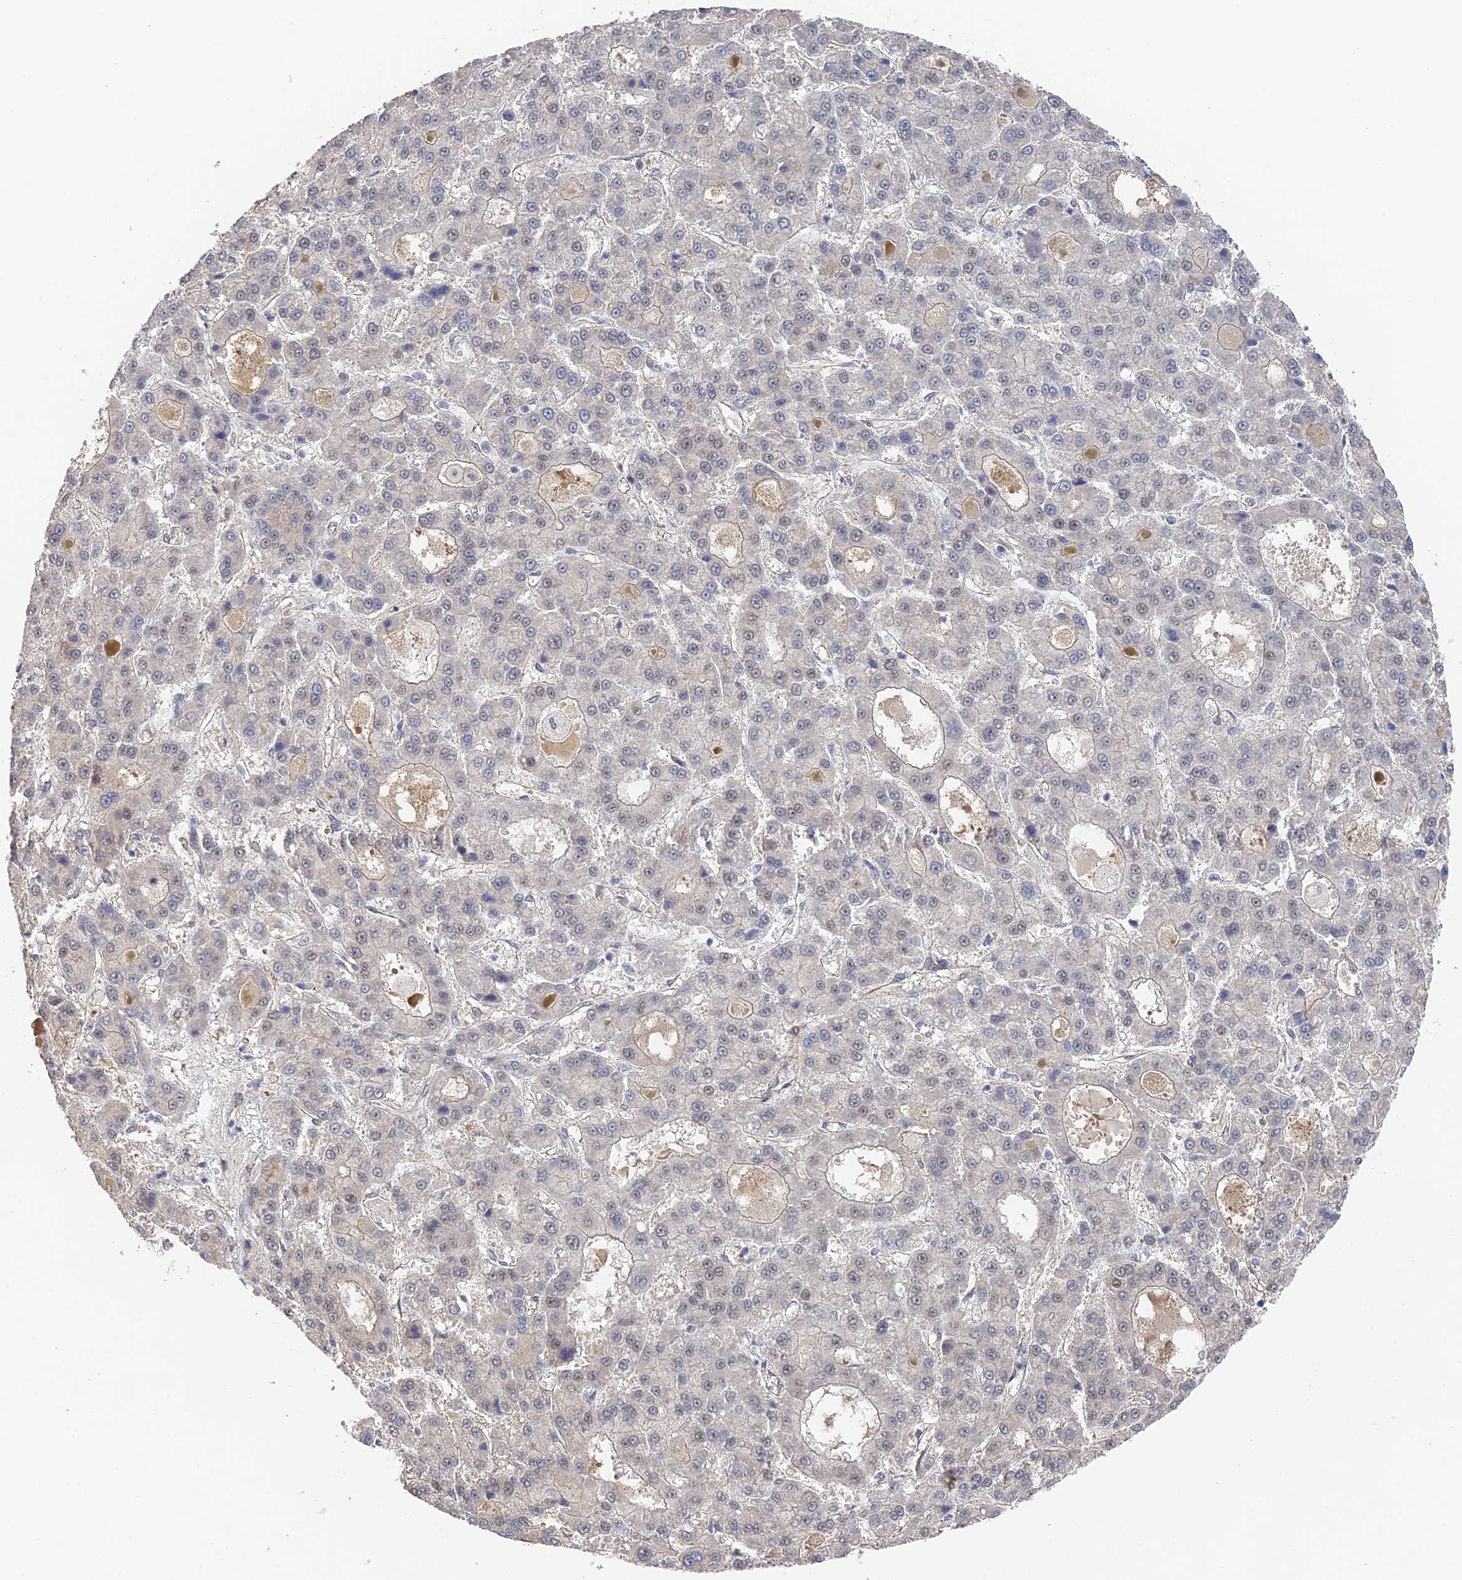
{"staining": {"intensity": "weak", "quantity": "25%-75%", "location": "nuclear"}, "tissue": "liver cancer", "cell_type": "Tumor cells", "image_type": "cancer", "snomed": [{"axis": "morphology", "description": "Carcinoma, Hepatocellular, NOS"}, {"axis": "topography", "description": "Liver"}], "caption": "A histopathology image of liver cancer (hepatocellular carcinoma) stained for a protein exhibits weak nuclear brown staining in tumor cells.", "gene": "CFAP92", "patient": {"sex": "male", "age": 70}}